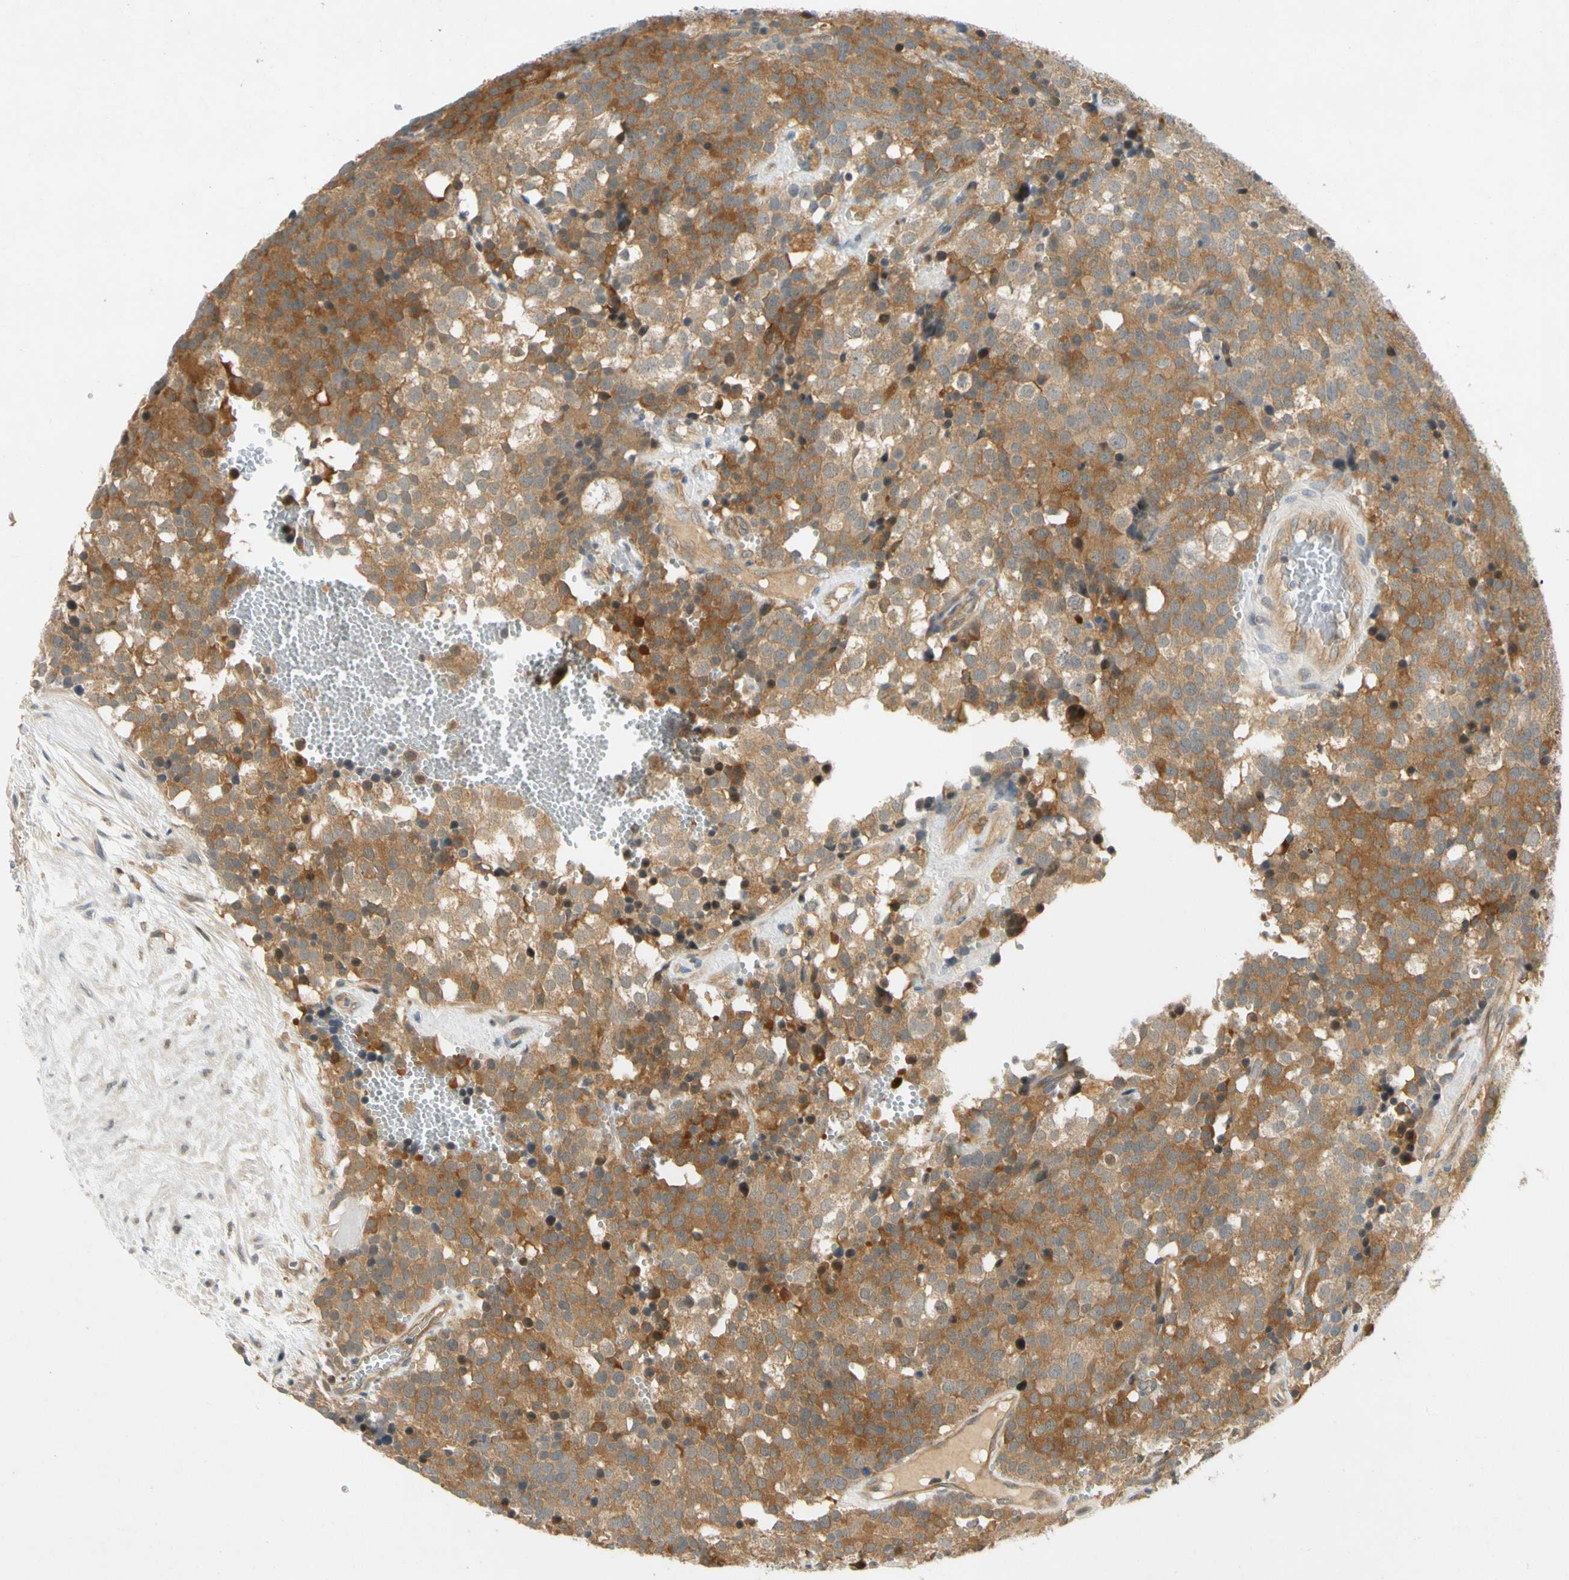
{"staining": {"intensity": "moderate", "quantity": ">75%", "location": "cytoplasmic/membranous"}, "tissue": "testis cancer", "cell_type": "Tumor cells", "image_type": "cancer", "snomed": [{"axis": "morphology", "description": "Seminoma, NOS"}, {"axis": "topography", "description": "Testis"}], "caption": "High-power microscopy captured an immunohistochemistry (IHC) photomicrograph of testis cancer, revealing moderate cytoplasmic/membranous positivity in approximately >75% of tumor cells.", "gene": "GATD1", "patient": {"sex": "male", "age": 71}}